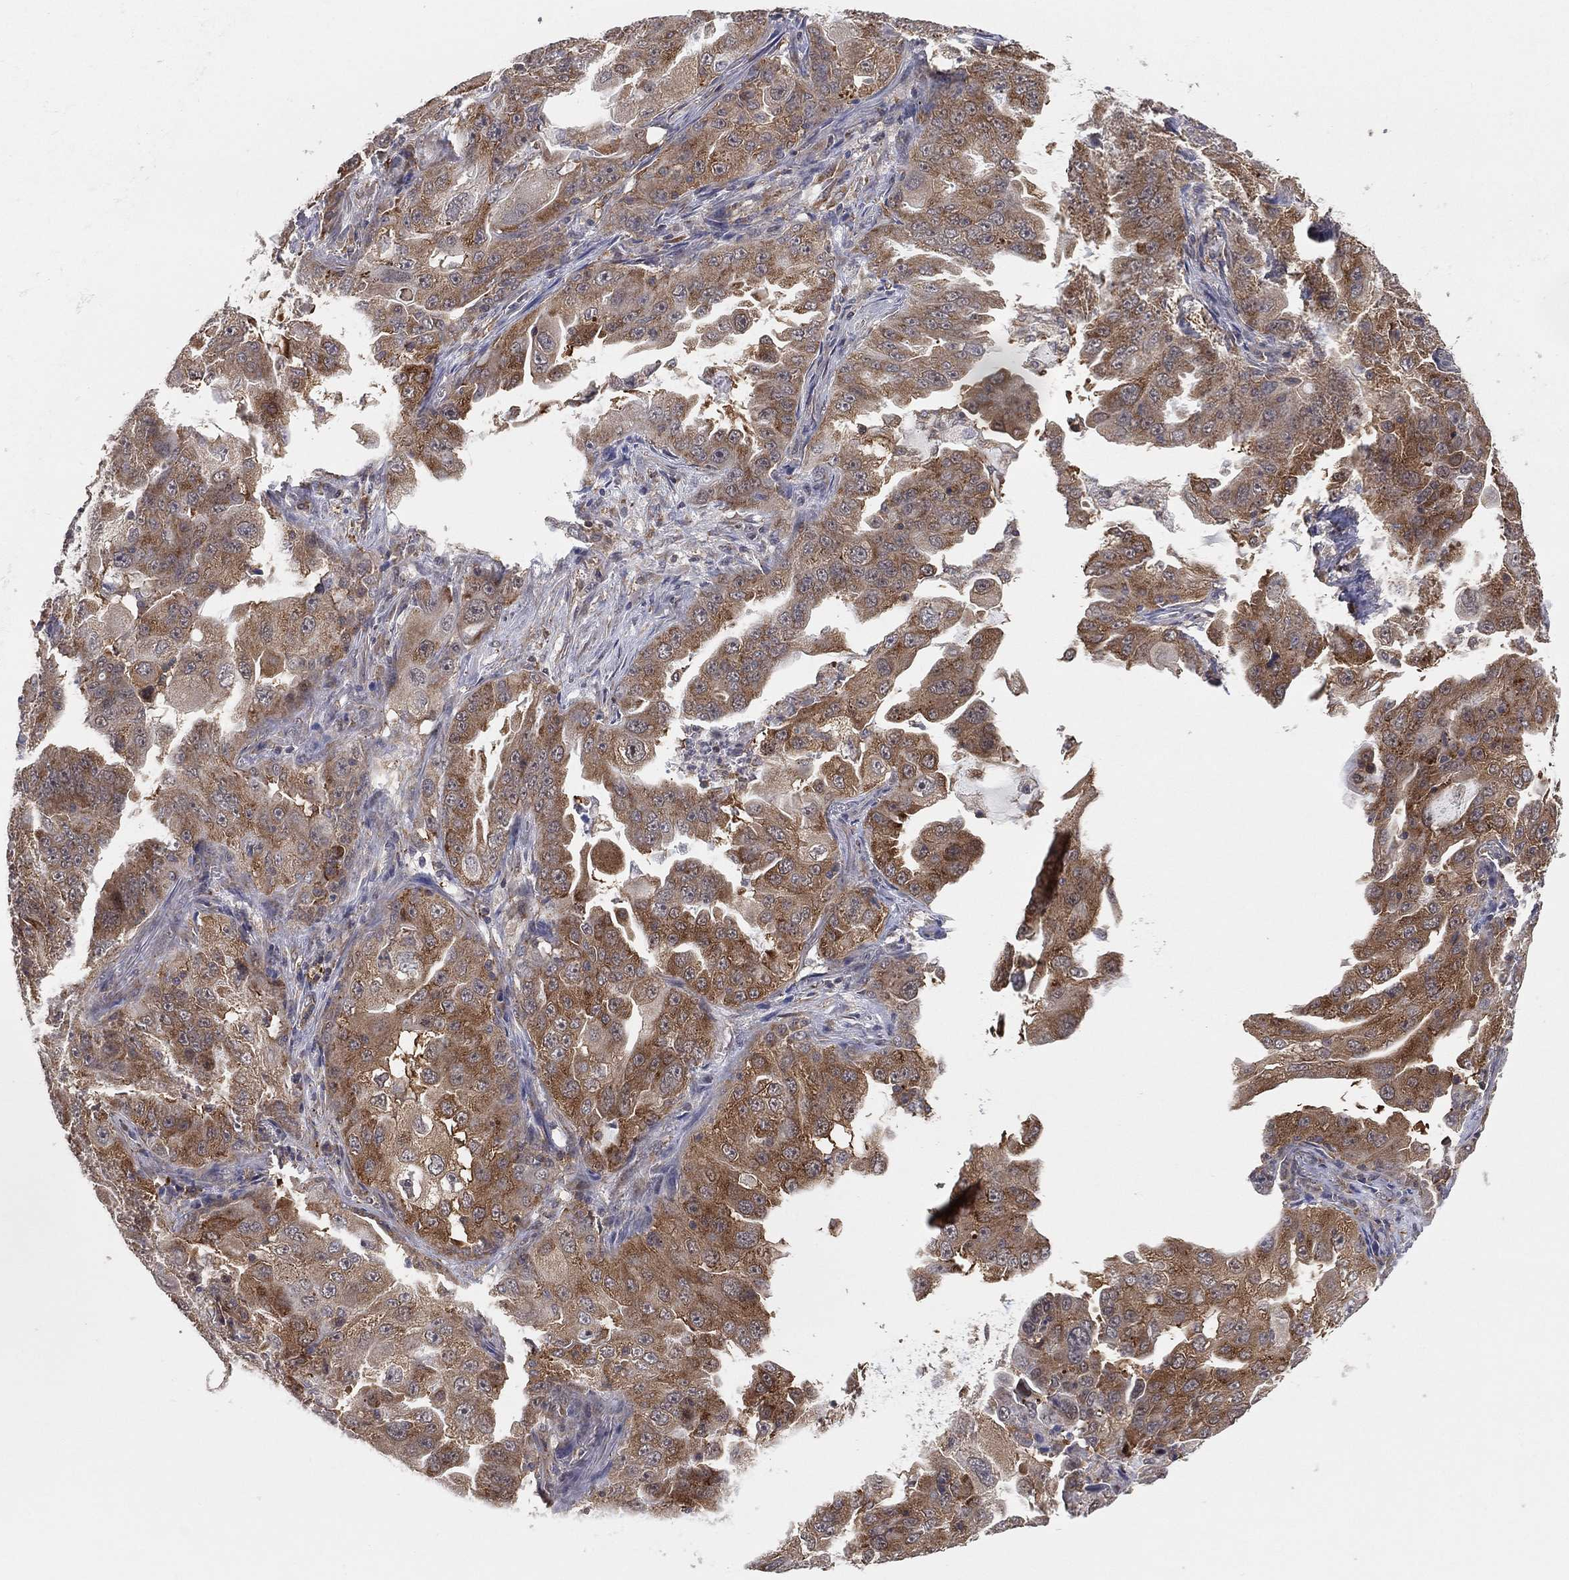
{"staining": {"intensity": "moderate", "quantity": ">75%", "location": "cytoplasmic/membranous"}, "tissue": "lung cancer", "cell_type": "Tumor cells", "image_type": "cancer", "snomed": [{"axis": "morphology", "description": "Adenocarcinoma, NOS"}, {"axis": "topography", "description": "Lung"}], "caption": "DAB (3,3'-diaminobenzidine) immunohistochemical staining of lung cancer shows moderate cytoplasmic/membranous protein staining in about >75% of tumor cells. The staining is performed using DAB (3,3'-diaminobenzidine) brown chromogen to label protein expression. The nuclei are counter-stained blue using hematoxylin.", "gene": "TMTC4", "patient": {"sex": "female", "age": 61}}